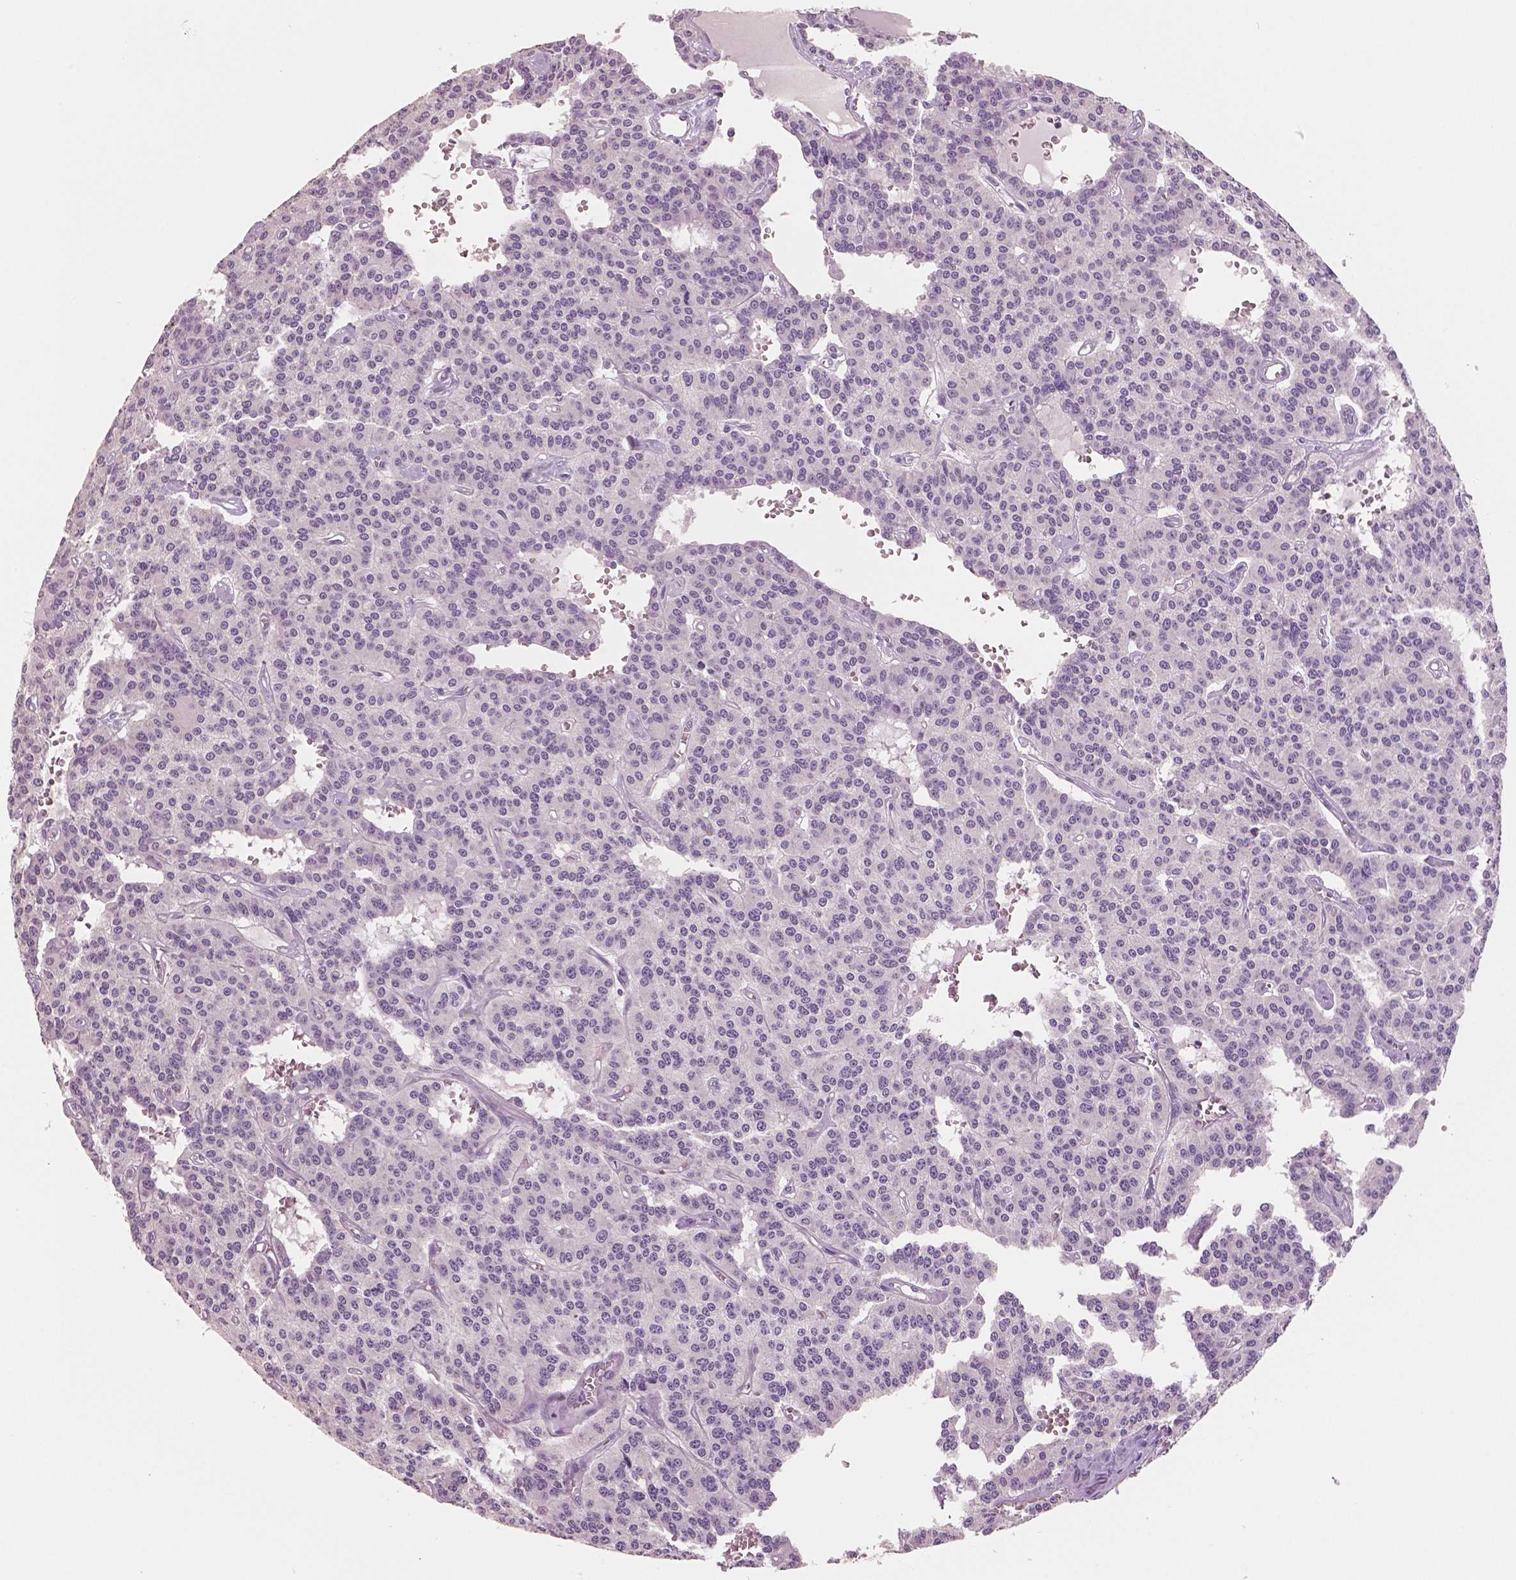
{"staining": {"intensity": "negative", "quantity": "none", "location": "none"}, "tissue": "carcinoid", "cell_type": "Tumor cells", "image_type": "cancer", "snomed": [{"axis": "morphology", "description": "Carcinoid, malignant, NOS"}, {"axis": "topography", "description": "Lung"}], "caption": "IHC micrograph of neoplastic tissue: malignant carcinoid stained with DAB shows no significant protein staining in tumor cells.", "gene": "NECAB2", "patient": {"sex": "female", "age": 71}}